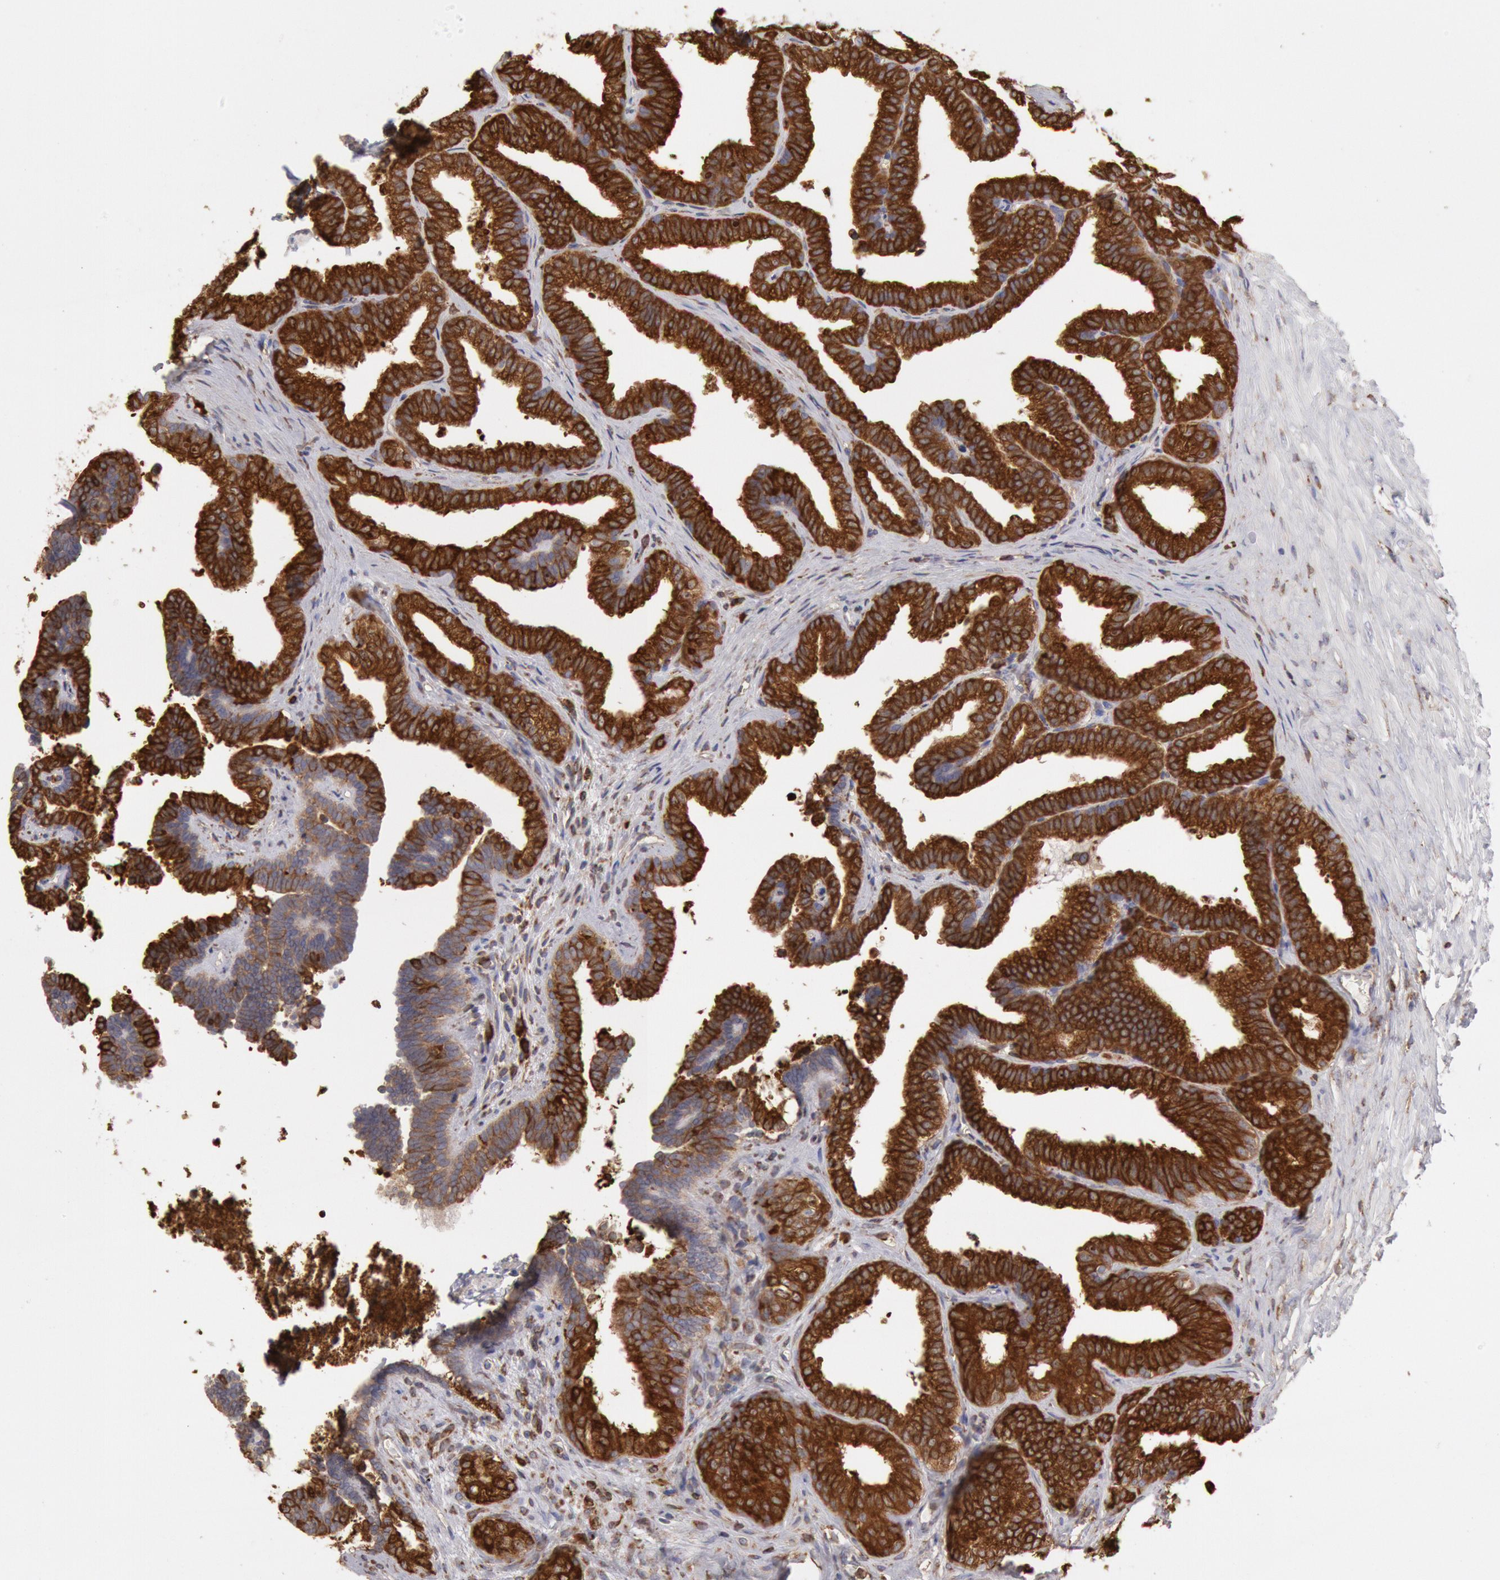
{"staining": {"intensity": "strong", "quantity": ">75%", "location": "cytoplasmic/membranous"}, "tissue": "seminal vesicle", "cell_type": "Glandular cells", "image_type": "normal", "snomed": [{"axis": "morphology", "description": "Normal tissue, NOS"}, {"axis": "topography", "description": "Seminal veicle"}], "caption": "Seminal vesicle stained with a brown dye reveals strong cytoplasmic/membranous positive expression in about >75% of glandular cells.", "gene": "ERP44", "patient": {"sex": "male", "age": 26}}